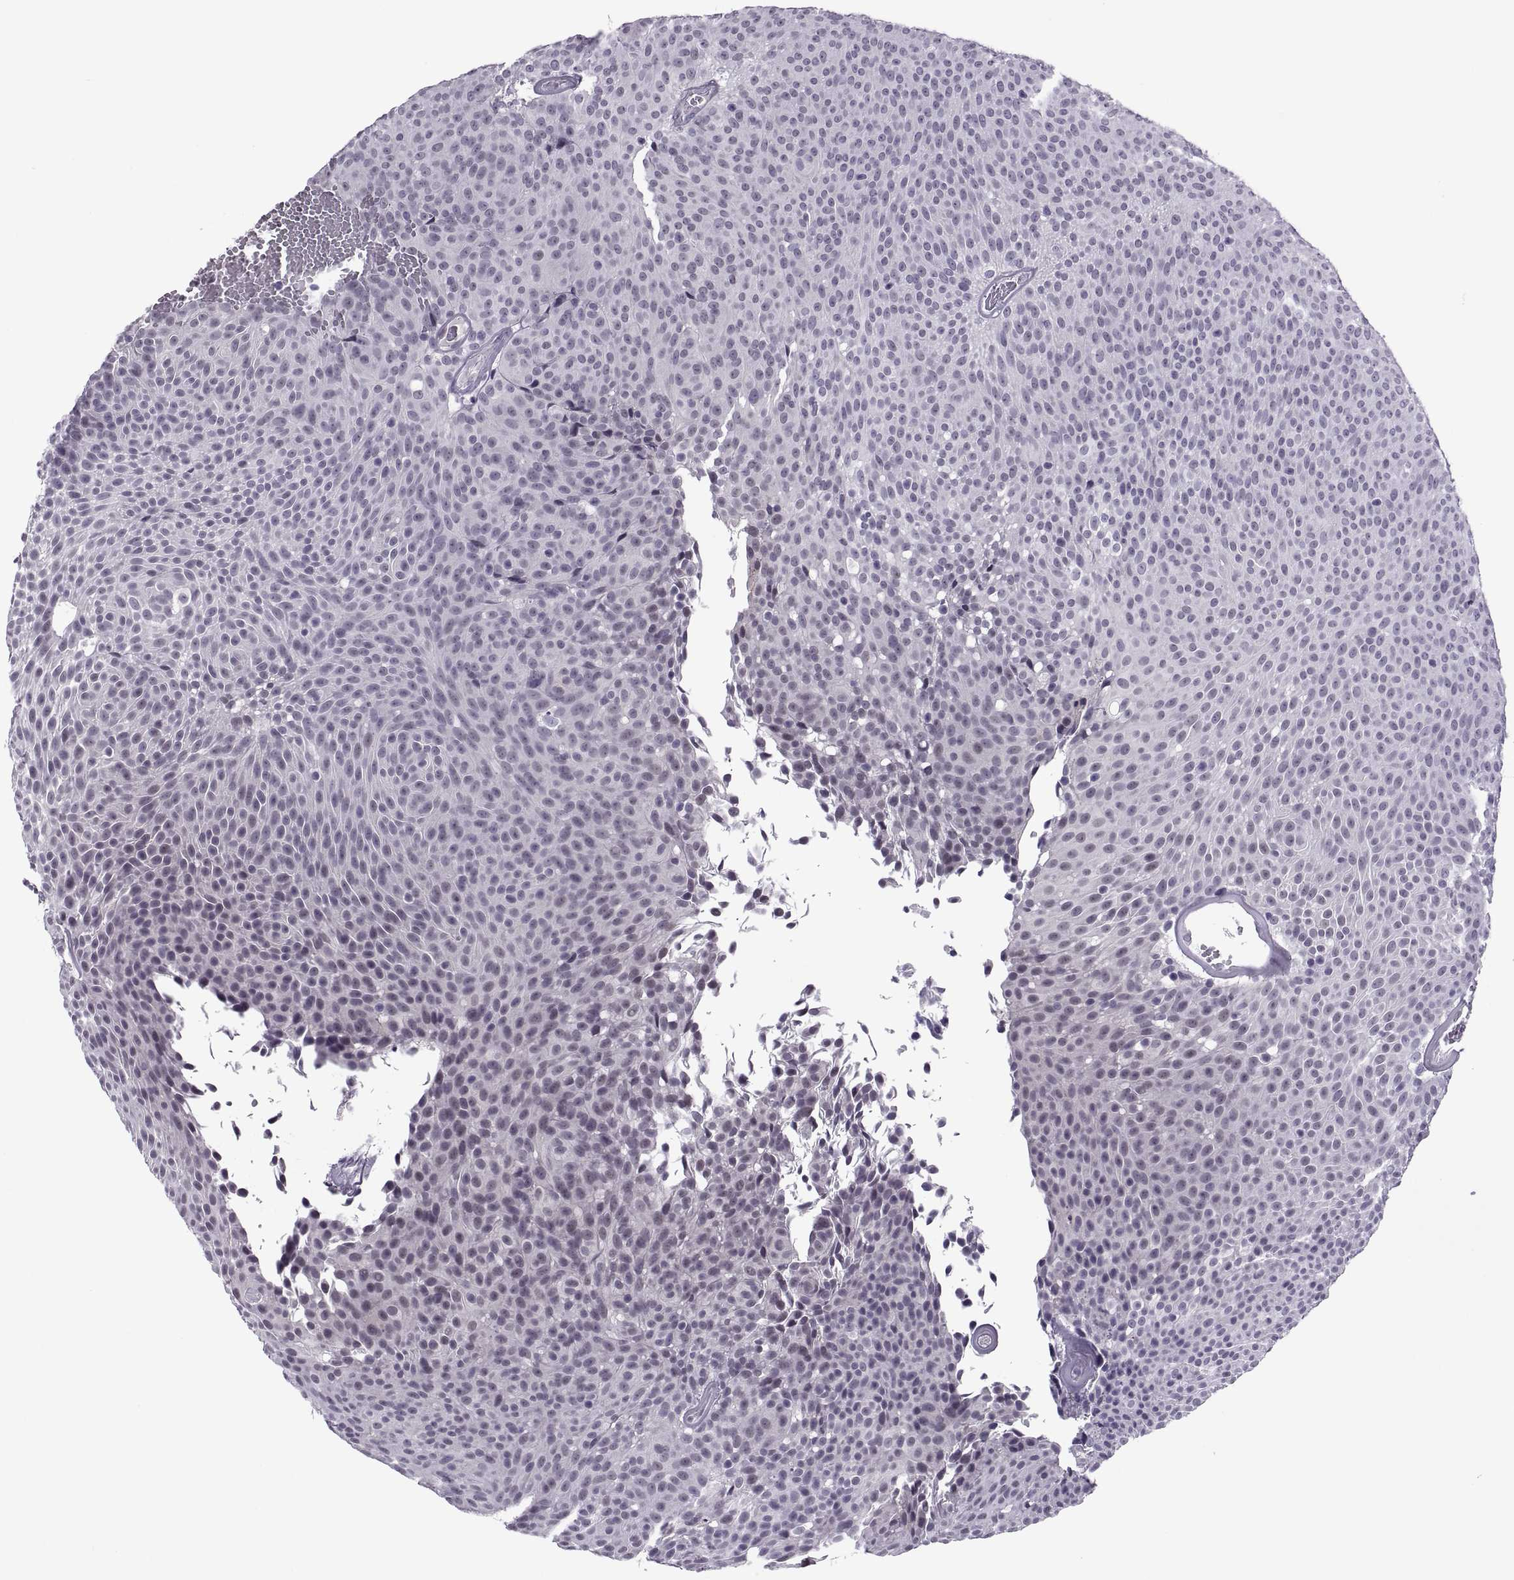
{"staining": {"intensity": "negative", "quantity": "none", "location": "none"}, "tissue": "urothelial cancer", "cell_type": "Tumor cells", "image_type": "cancer", "snomed": [{"axis": "morphology", "description": "Urothelial carcinoma, Low grade"}, {"axis": "topography", "description": "Urinary bladder"}], "caption": "Immunohistochemical staining of urothelial cancer reveals no significant expression in tumor cells.", "gene": "SYNGR4", "patient": {"sex": "male", "age": 77}}